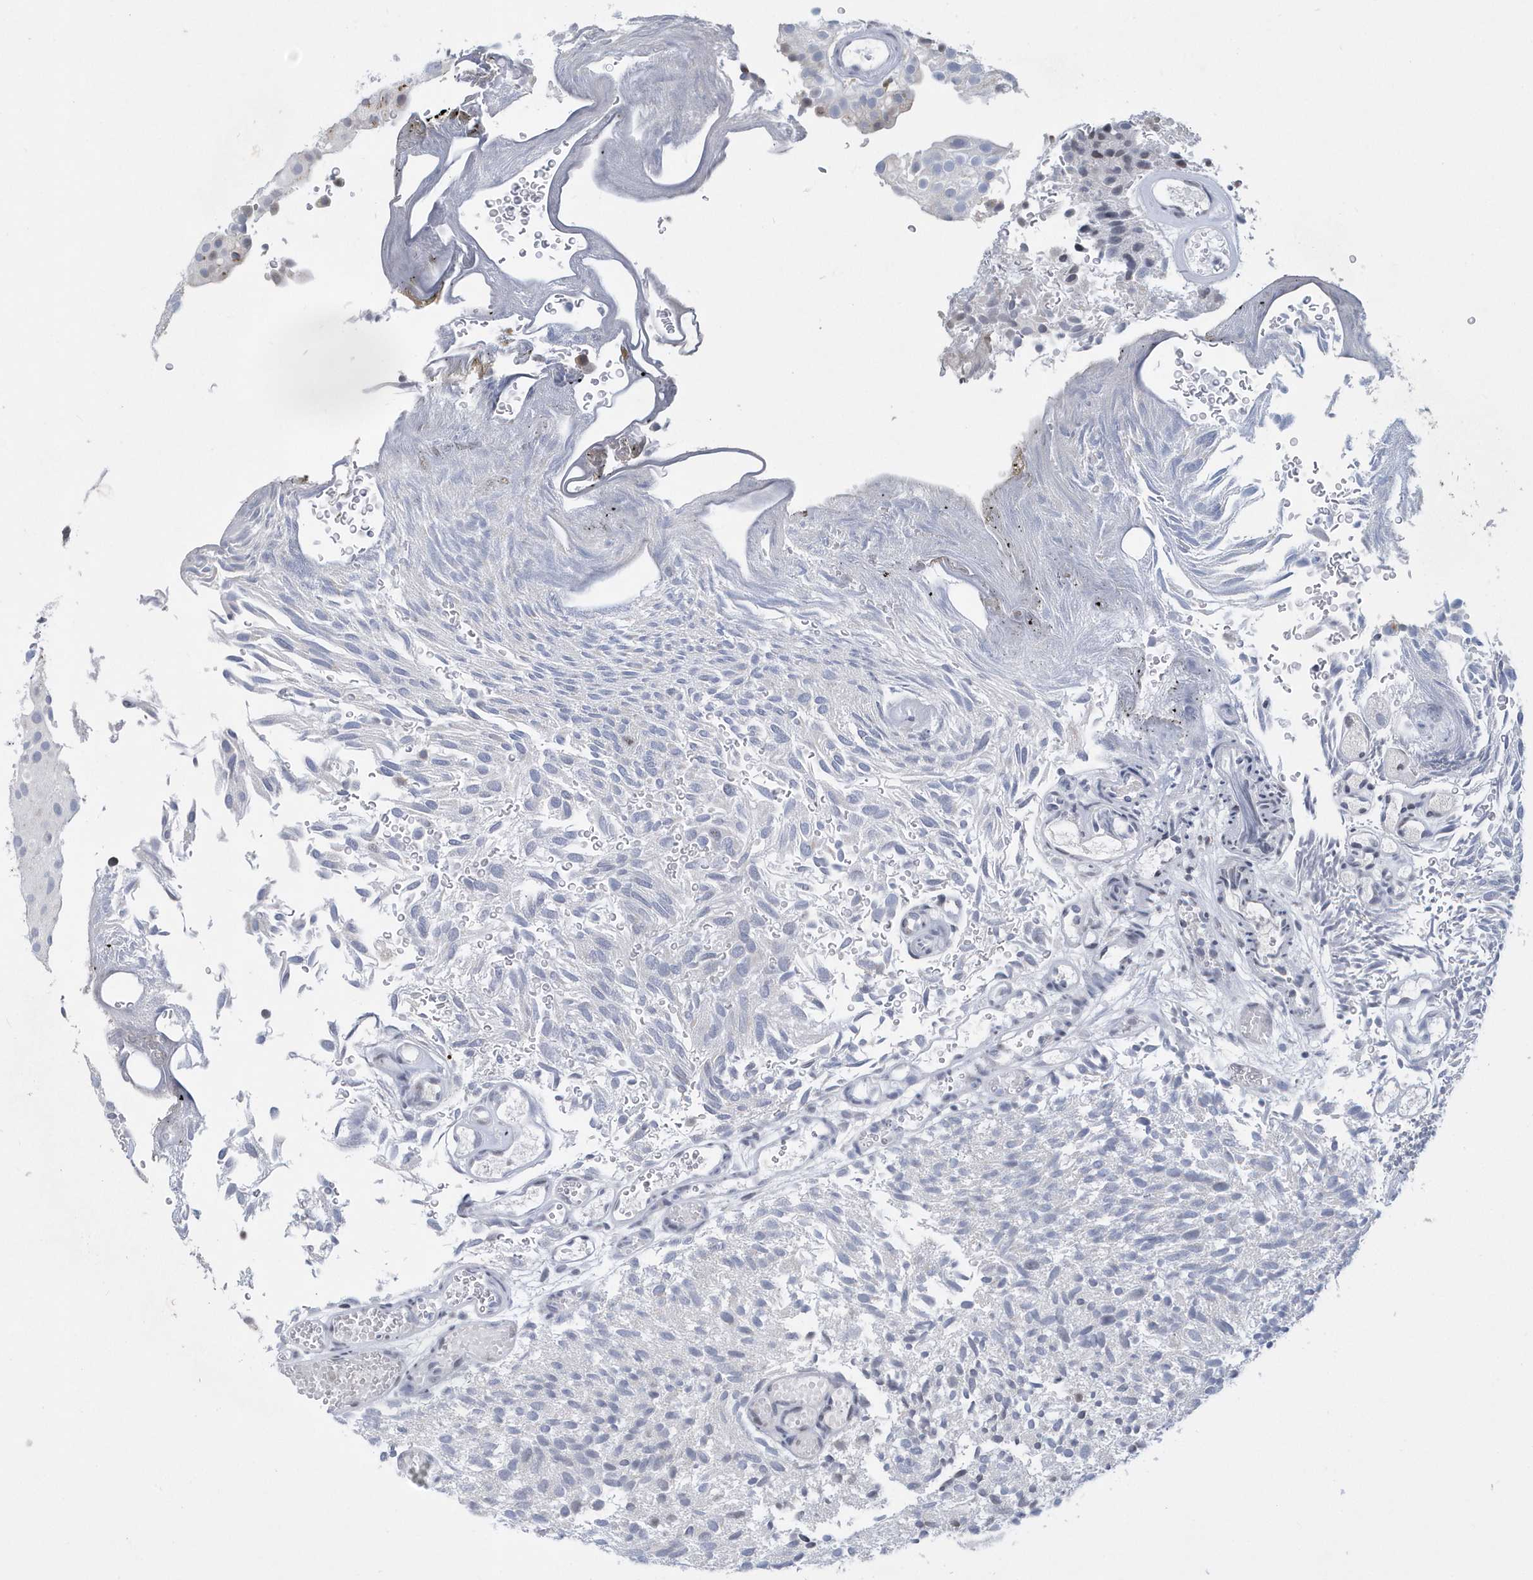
{"staining": {"intensity": "negative", "quantity": "none", "location": "none"}, "tissue": "urothelial cancer", "cell_type": "Tumor cells", "image_type": "cancer", "snomed": [{"axis": "morphology", "description": "Urothelial carcinoma, Low grade"}, {"axis": "topography", "description": "Urinary bladder"}], "caption": "This is an immunohistochemistry histopathology image of urothelial carcinoma (low-grade). There is no expression in tumor cells.", "gene": "VWA5B2", "patient": {"sex": "male", "age": 78}}